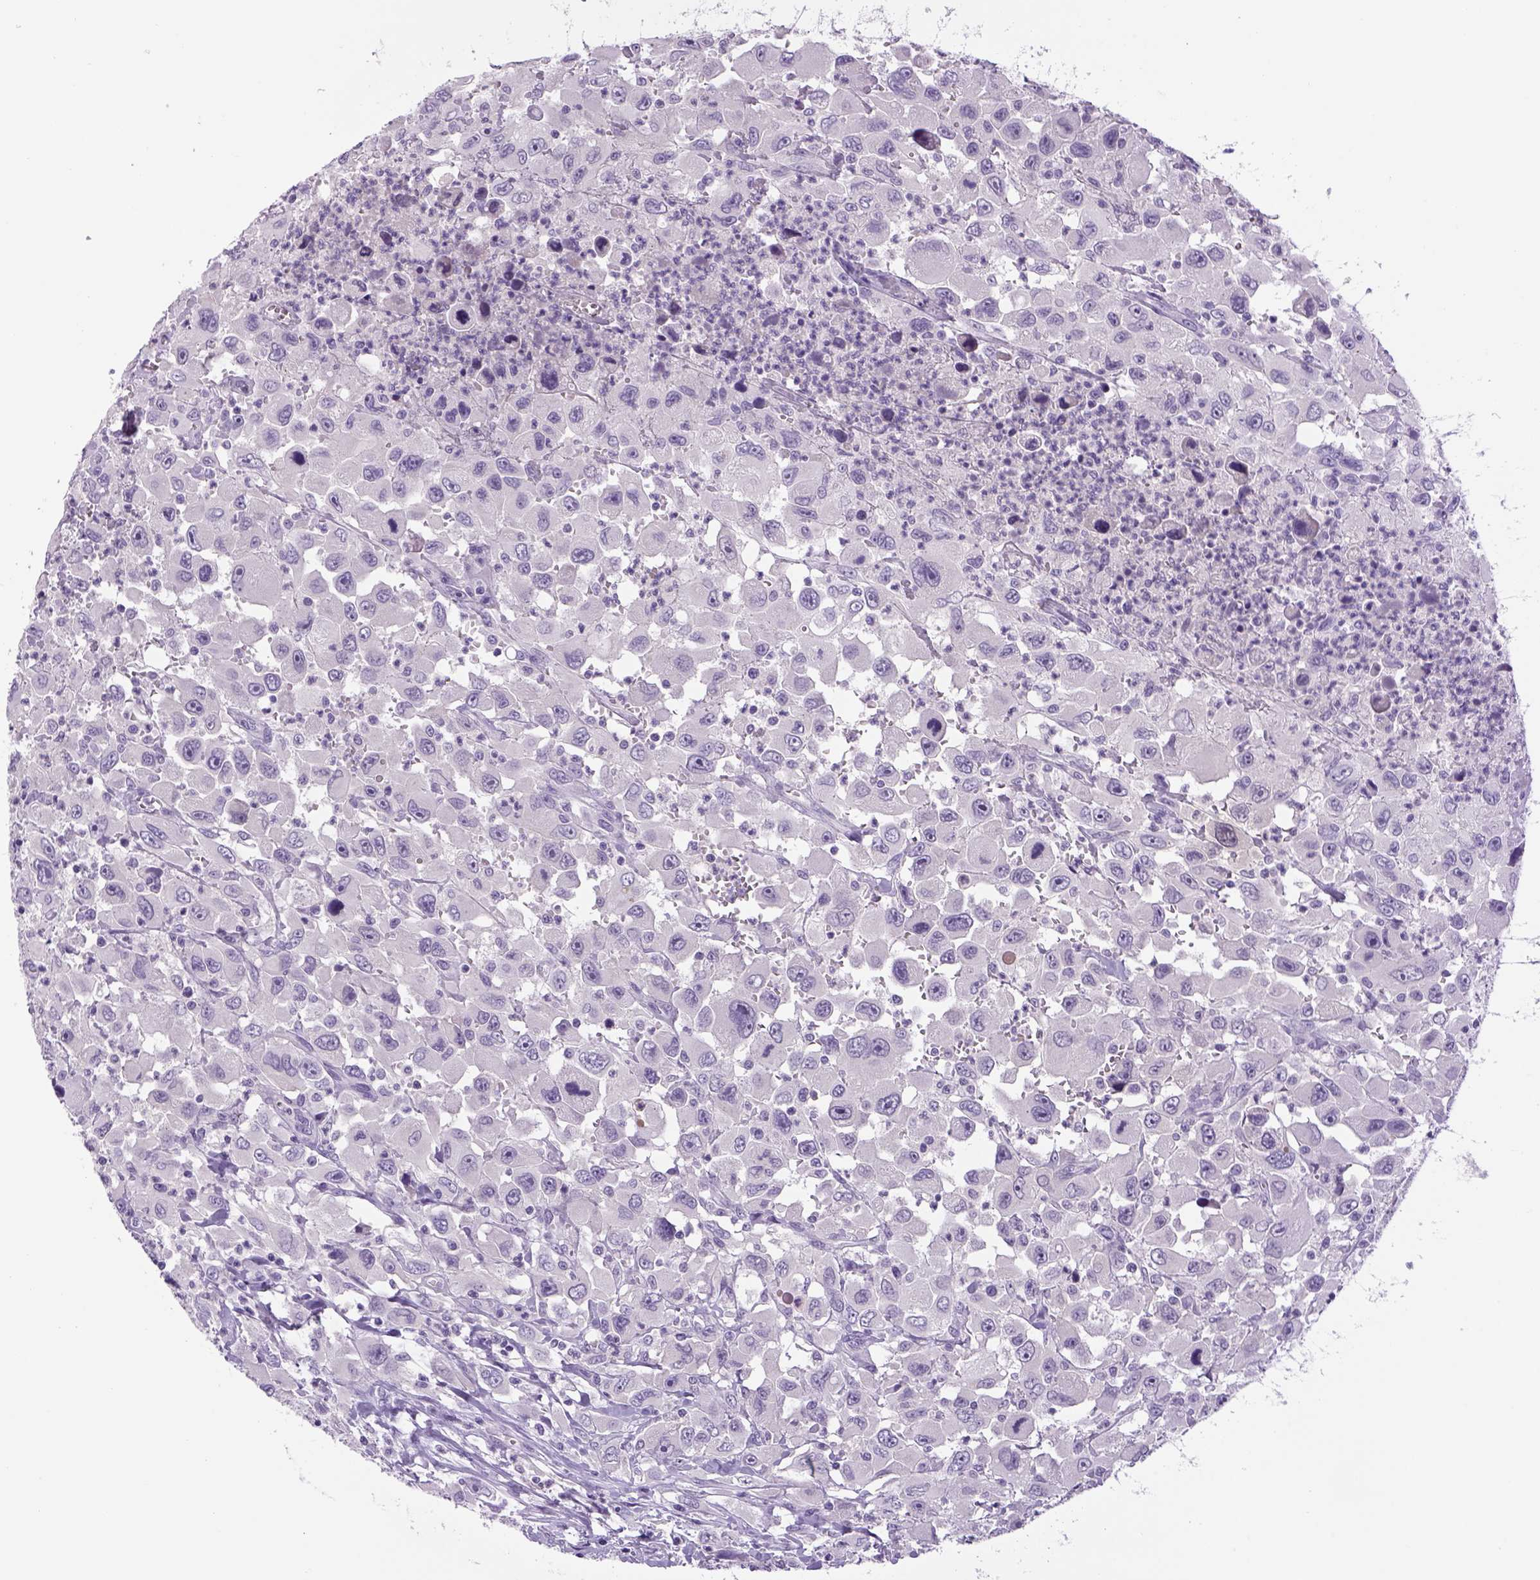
{"staining": {"intensity": "negative", "quantity": "none", "location": "none"}, "tissue": "head and neck cancer", "cell_type": "Tumor cells", "image_type": "cancer", "snomed": [{"axis": "morphology", "description": "Squamous cell carcinoma, NOS"}, {"axis": "morphology", "description": "Squamous cell carcinoma, metastatic, NOS"}, {"axis": "topography", "description": "Oral tissue"}, {"axis": "topography", "description": "Head-Neck"}], "caption": "High power microscopy micrograph of an immunohistochemistry (IHC) histopathology image of squamous cell carcinoma (head and neck), revealing no significant expression in tumor cells.", "gene": "DBH", "patient": {"sex": "female", "age": 85}}